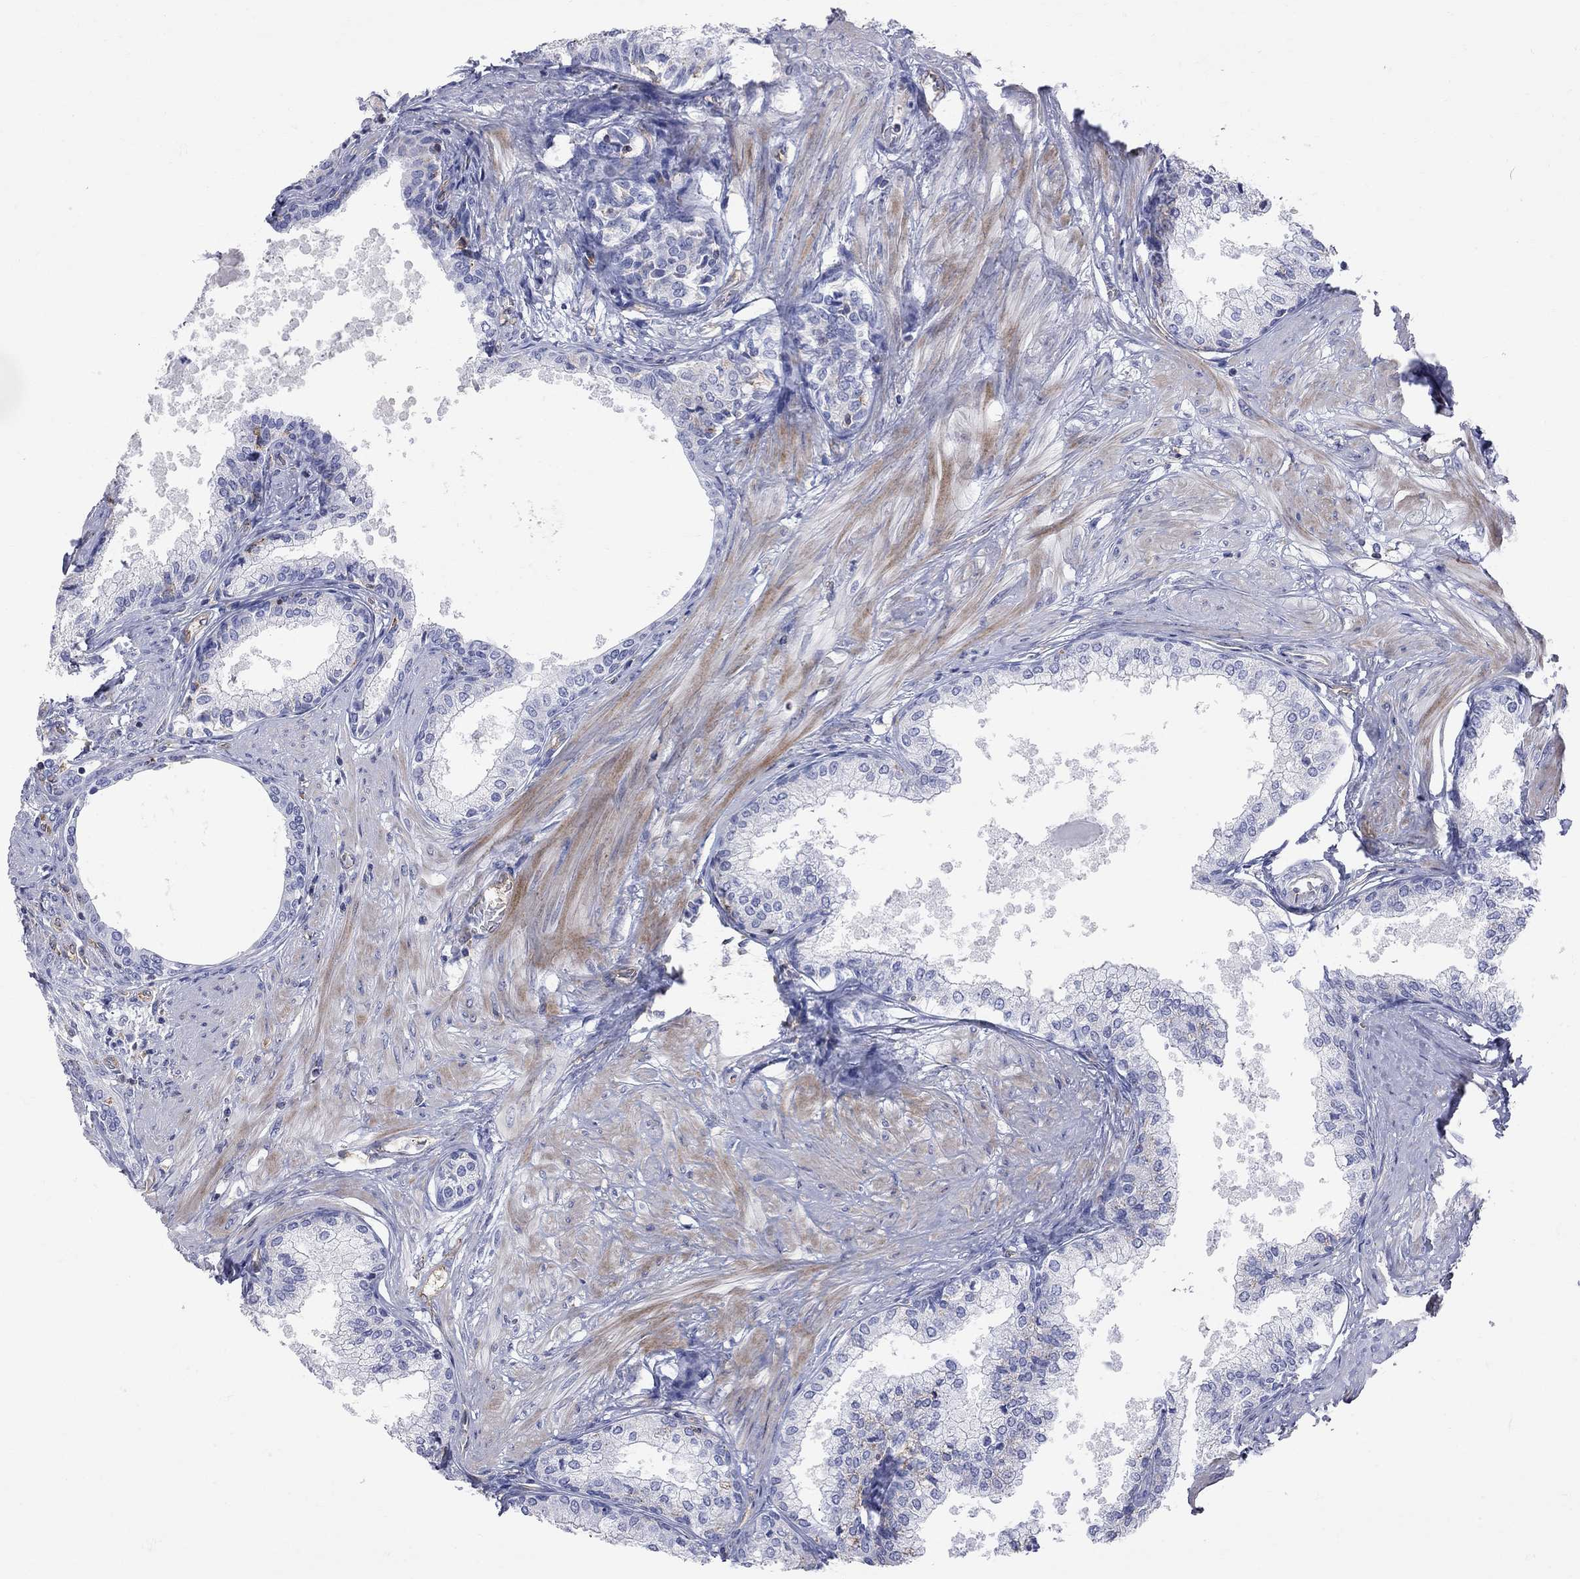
{"staining": {"intensity": "negative", "quantity": "none", "location": "none"}, "tissue": "prostate", "cell_type": "Glandular cells", "image_type": "normal", "snomed": [{"axis": "morphology", "description": "Normal tissue, NOS"}, {"axis": "topography", "description": "Prostate"}], "caption": "DAB (3,3'-diaminobenzidine) immunohistochemical staining of unremarkable prostate displays no significant positivity in glandular cells. (DAB (3,3'-diaminobenzidine) IHC, high magnification).", "gene": "ABI3", "patient": {"sex": "male", "age": 63}}